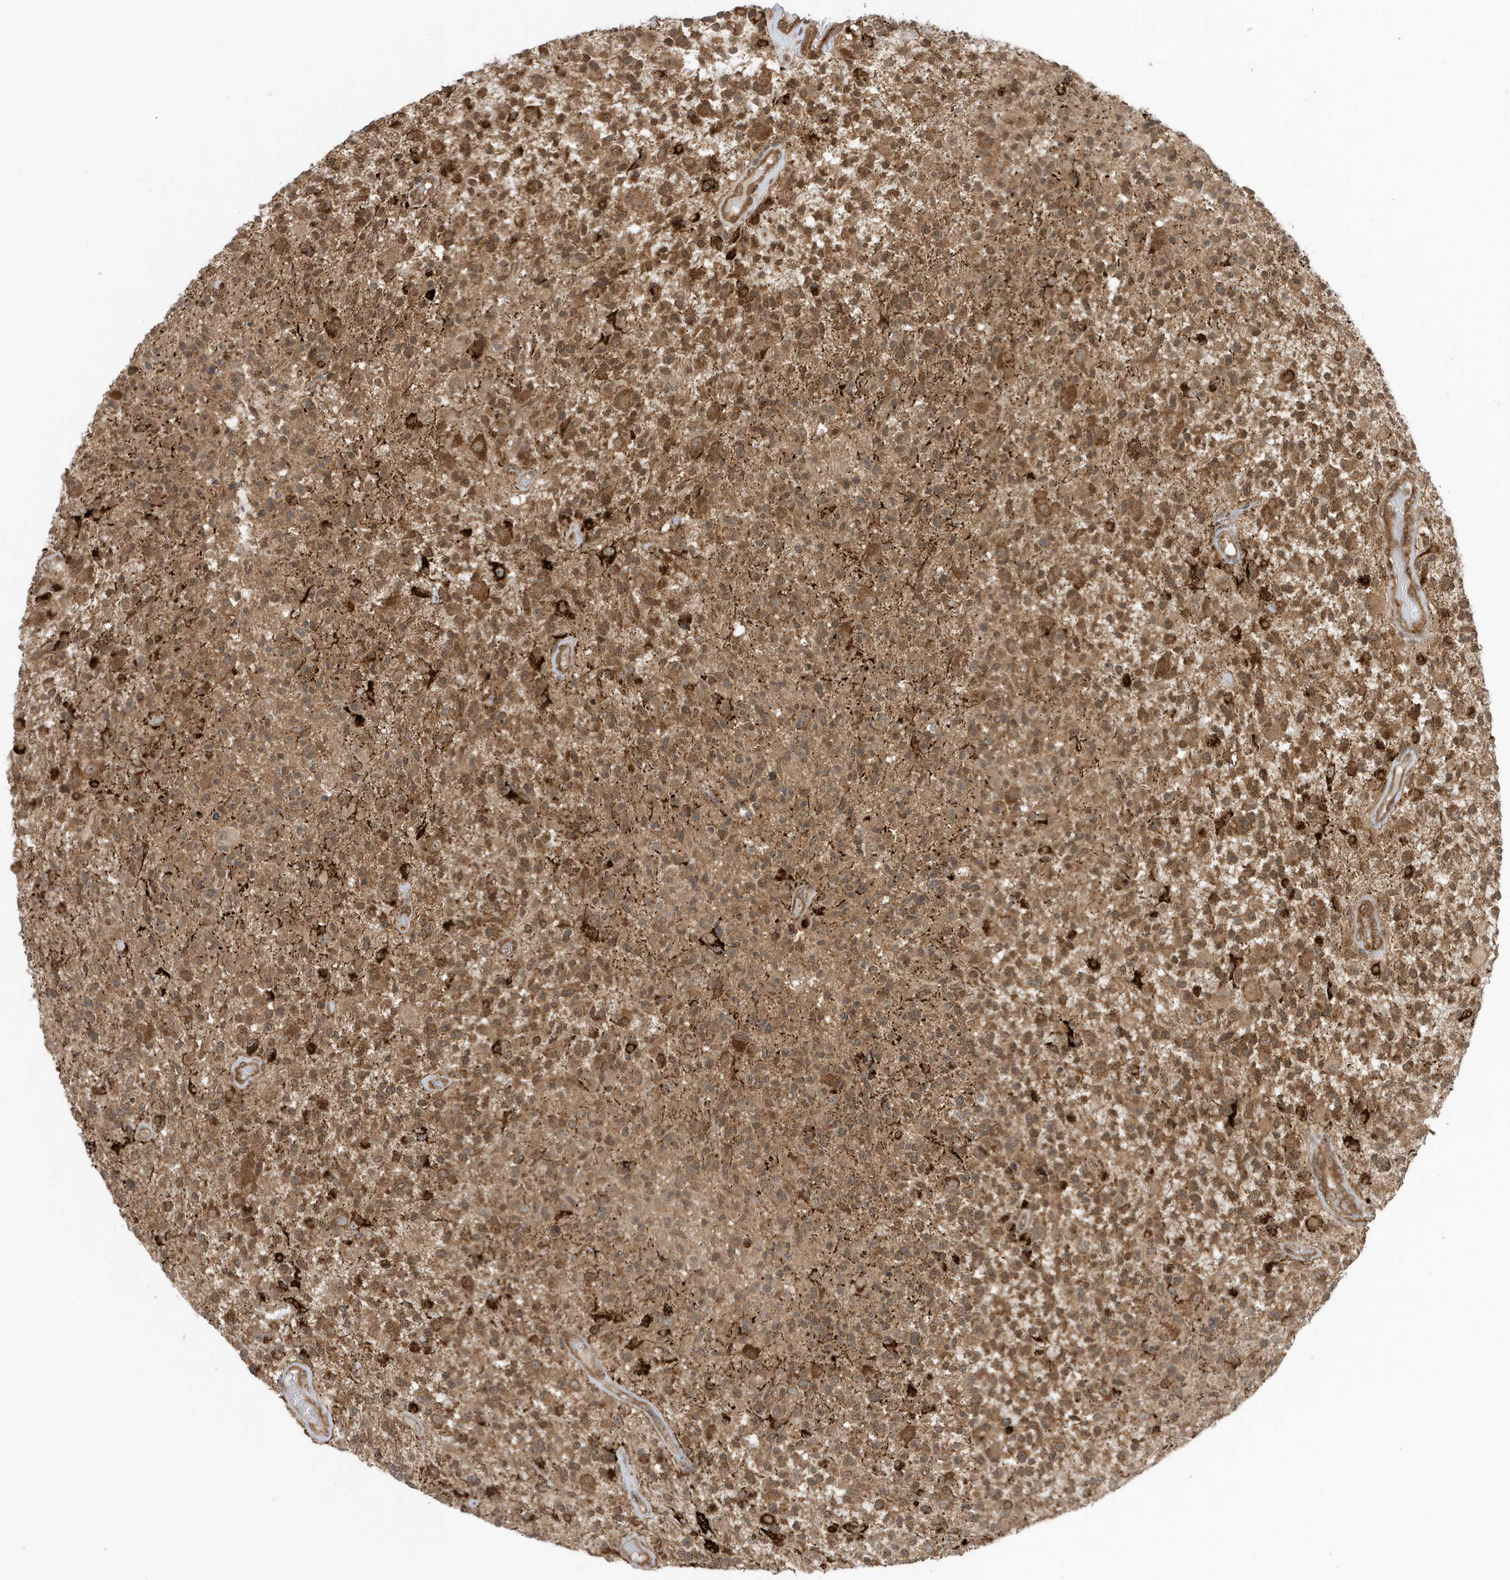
{"staining": {"intensity": "strong", "quantity": ">75%", "location": "cytoplasmic/membranous"}, "tissue": "glioma", "cell_type": "Tumor cells", "image_type": "cancer", "snomed": [{"axis": "morphology", "description": "Glioma, malignant, High grade"}, {"axis": "morphology", "description": "Glioblastoma, NOS"}, {"axis": "topography", "description": "Brain"}], "caption": "DAB (3,3'-diaminobenzidine) immunohistochemical staining of human malignant glioma (high-grade) demonstrates strong cytoplasmic/membranous protein staining in about >75% of tumor cells.", "gene": "DHX36", "patient": {"sex": "male", "age": 60}}